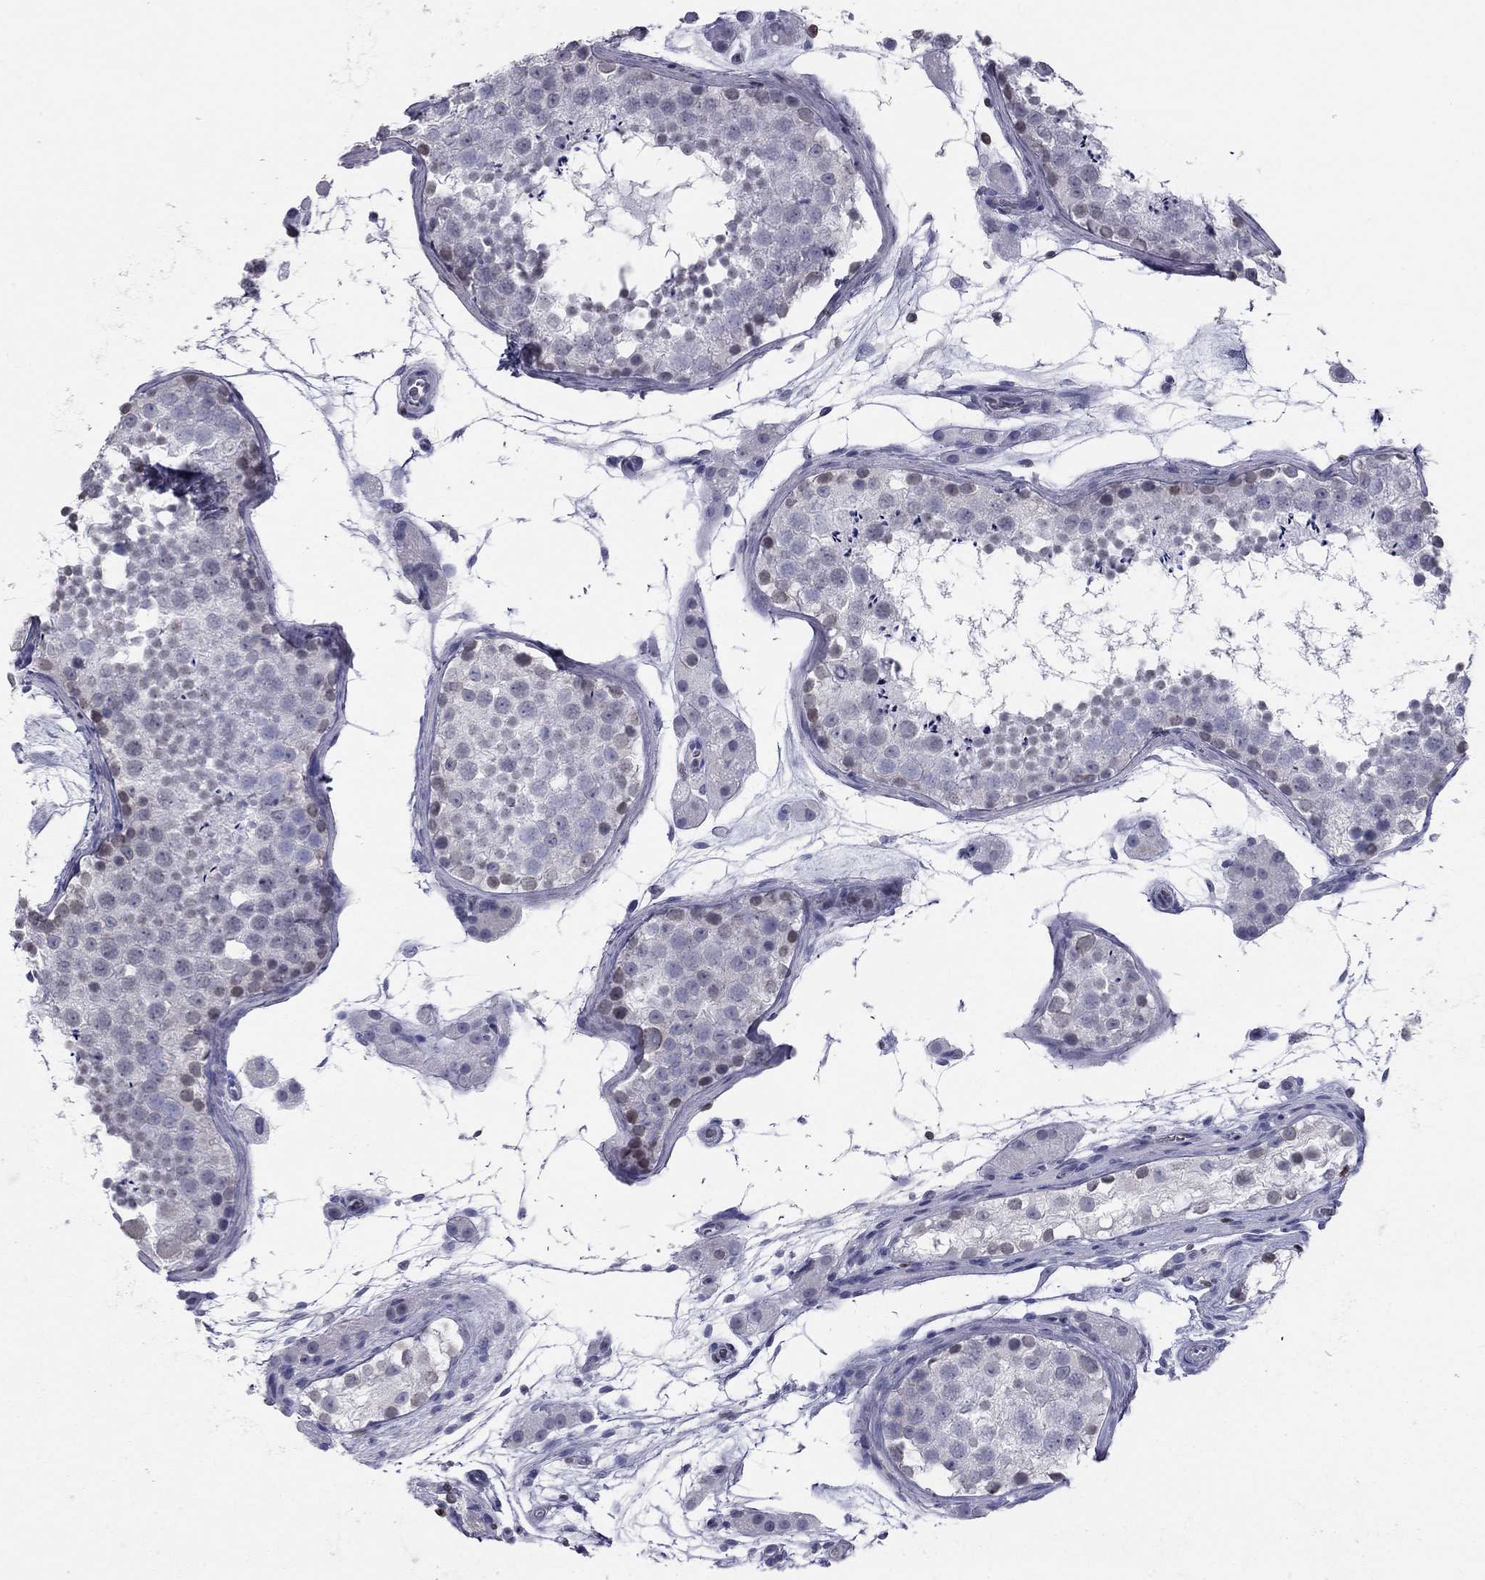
{"staining": {"intensity": "weak", "quantity": "<25%", "location": "nuclear"}, "tissue": "testis", "cell_type": "Cells in seminiferous ducts", "image_type": "normal", "snomed": [{"axis": "morphology", "description": "Normal tissue, NOS"}, {"axis": "topography", "description": "Testis"}], "caption": "Immunohistochemistry of unremarkable human testis demonstrates no expression in cells in seminiferous ducts.", "gene": "ESPL1", "patient": {"sex": "male", "age": 41}}